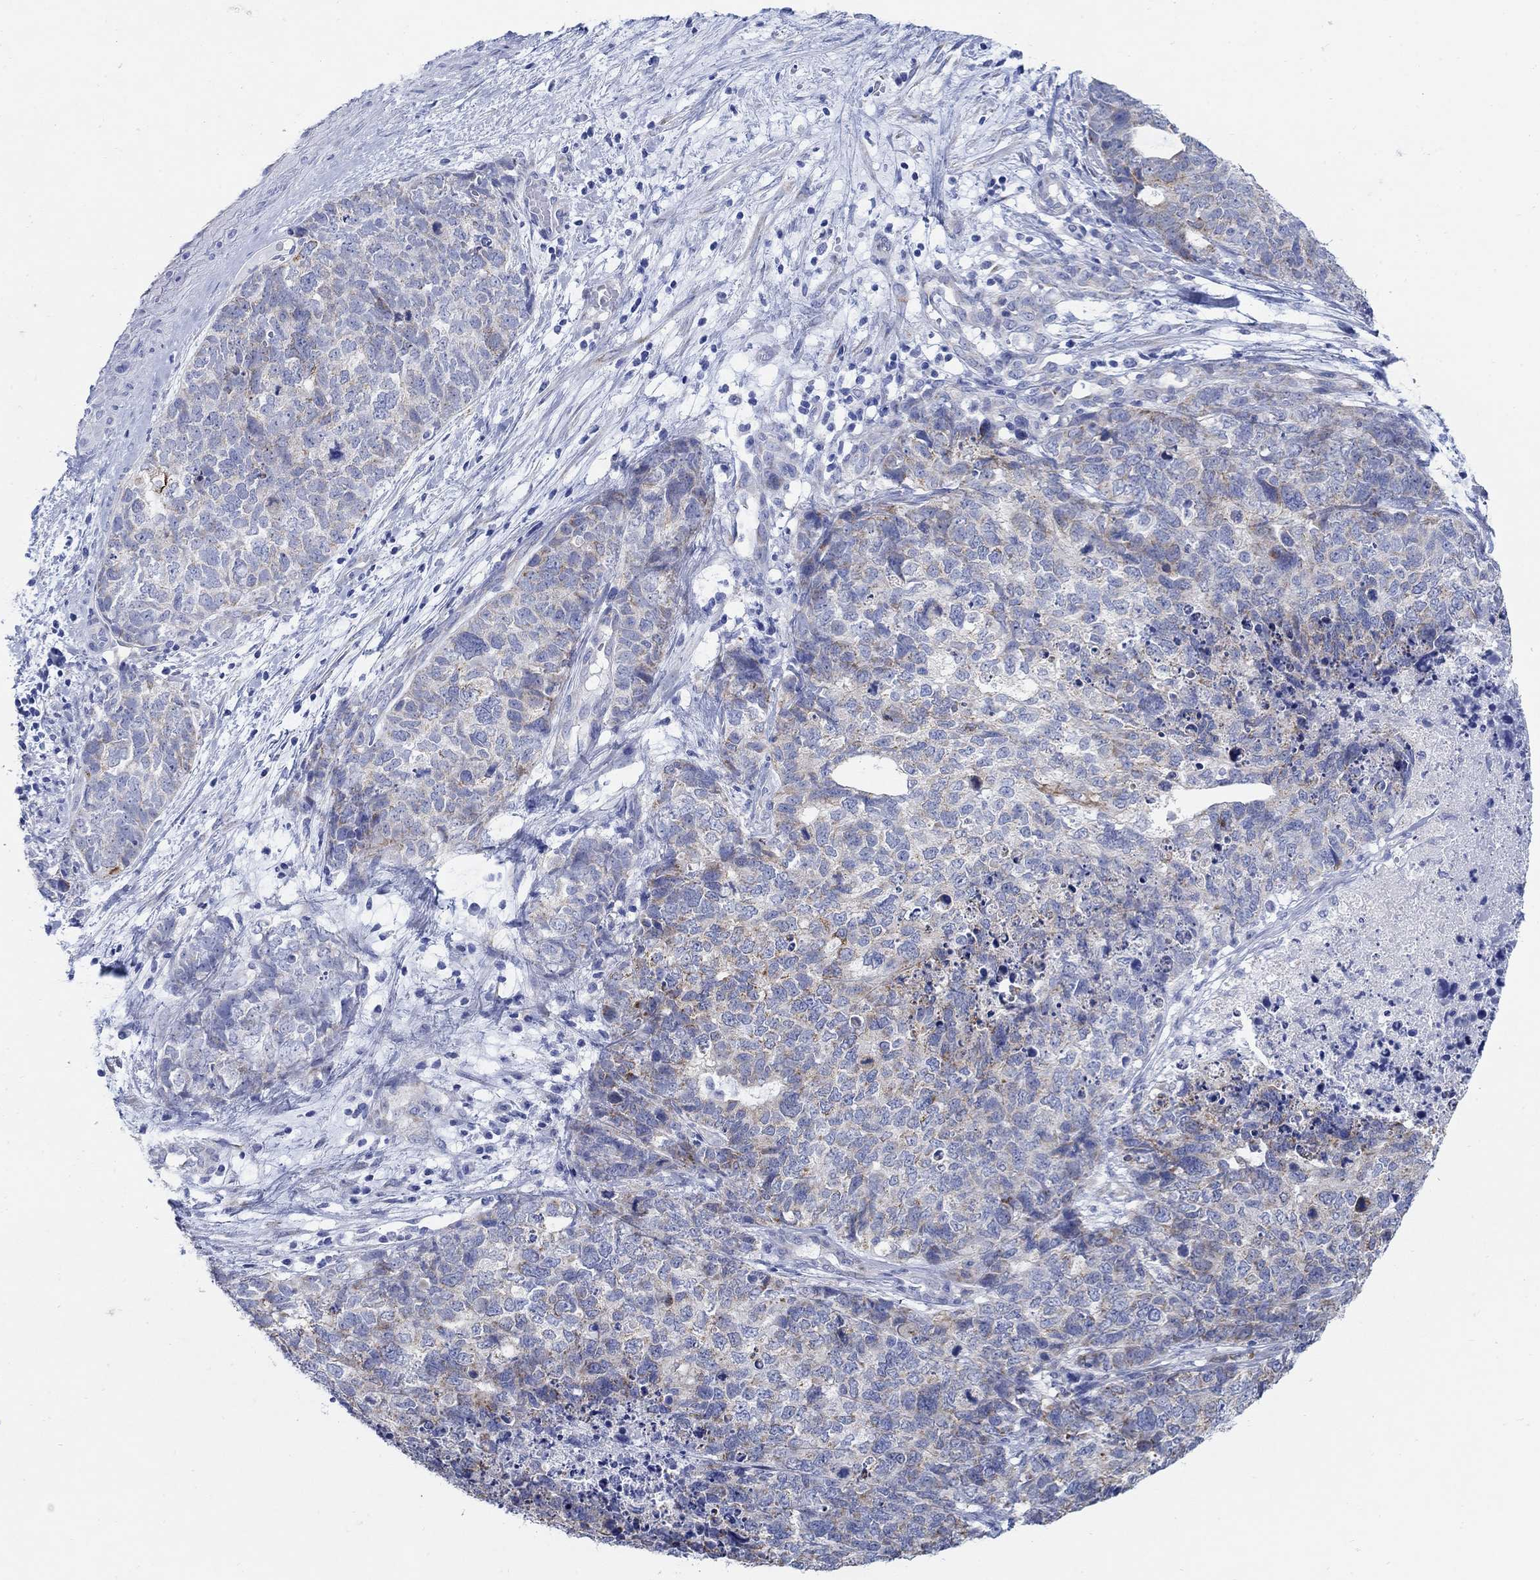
{"staining": {"intensity": "moderate", "quantity": "<25%", "location": "cytoplasmic/membranous"}, "tissue": "cervical cancer", "cell_type": "Tumor cells", "image_type": "cancer", "snomed": [{"axis": "morphology", "description": "Squamous cell carcinoma, NOS"}, {"axis": "topography", "description": "Cervix"}], "caption": "This photomicrograph displays IHC staining of cervical cancer, with low moderate cytoplasmic/membranous positivity in approximately <25% of tumor cells.", "gene": "ZDHHC14", "patient": {"sex": "female", "age": 63}}